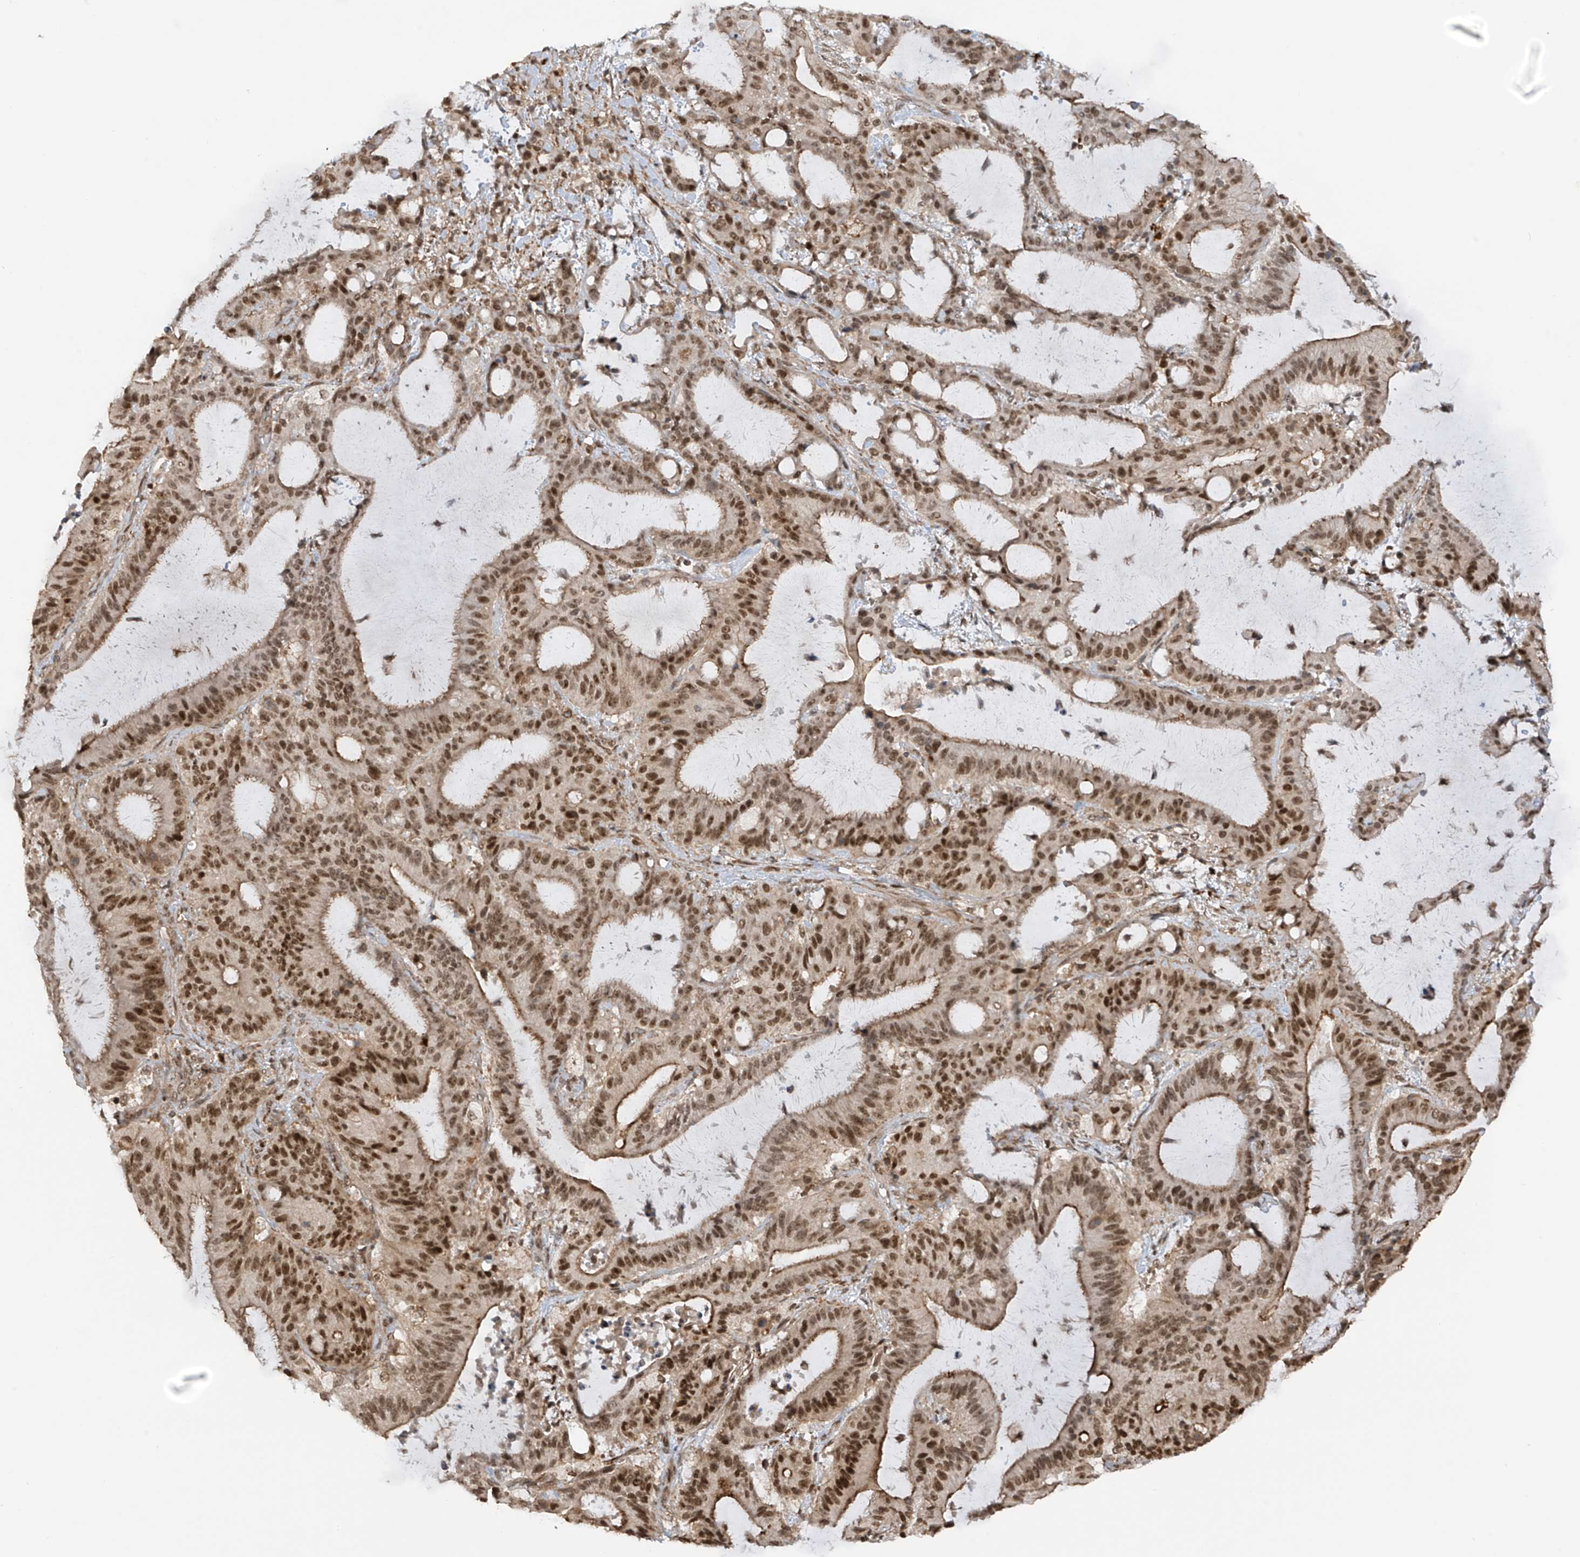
{"staining": {"intensity": "moderate", "quantity": ">75%", "location": "cytoplasmic/membranous,nuclear"}, "tissue": "liver cancer", "cell_type": "Tumor cells", "image_type": "cancer", "snomed": [{"axis": "morphology", "description": "Normal tissue, NOS"}, {"axis": "morphology", "description": "Cholangiocarcinoma"}, {"axis": "topography", "description": "Liver"}, {"axis": "topography", "description": "Peripheral nerve tissue"}], "caption": "Liver cancer (cholangiocarcinoma) was stained to show a protein in brown. There is medium levels of moderate cytoplasmic/membranous and nuclear staining in approximately >75% of tumor cells. (IHC, brightfield microscopy, high magnification).", "gene": "REPIN1", "patient": {"sex": "female", "age": 73}}